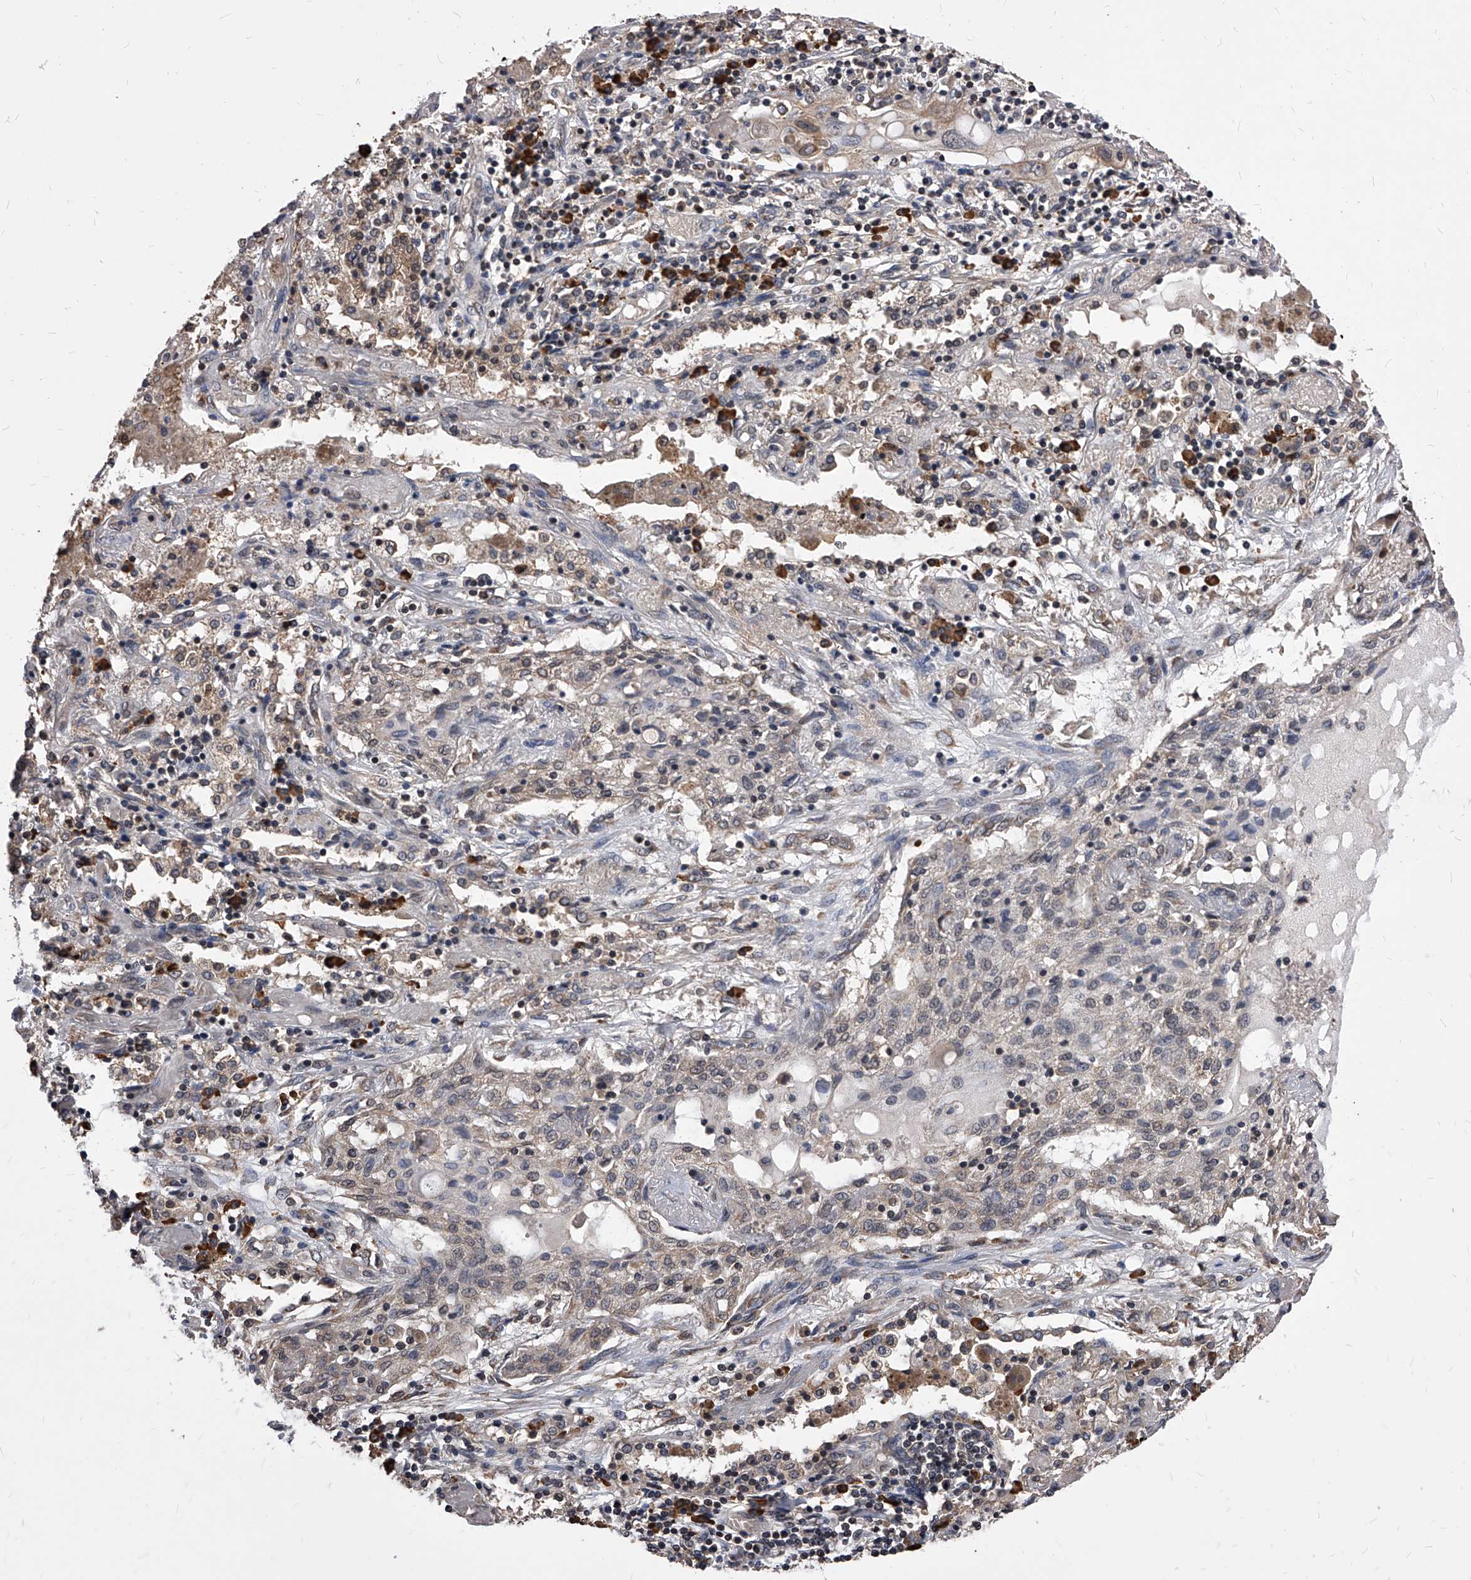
{"staining": {"intensity": "weak", "quantity": "<25%", "location": "cytoplasmic/membranous"}, "tissue": "lung cancer", "cell_type": "Tumor cells", "image_type": "cancer", "snomed": [{"axis": "morphology", "description": "Squamous cell carcinoma, NOS"}, {"axis": "topography", "description": "Lung"}], "caption": "Tumor cells are negative for brown protein staining in lung cancer (squamous cell carcinoma).", "gene": "ID1", "patient": {"sex": "female", "age": 47}}